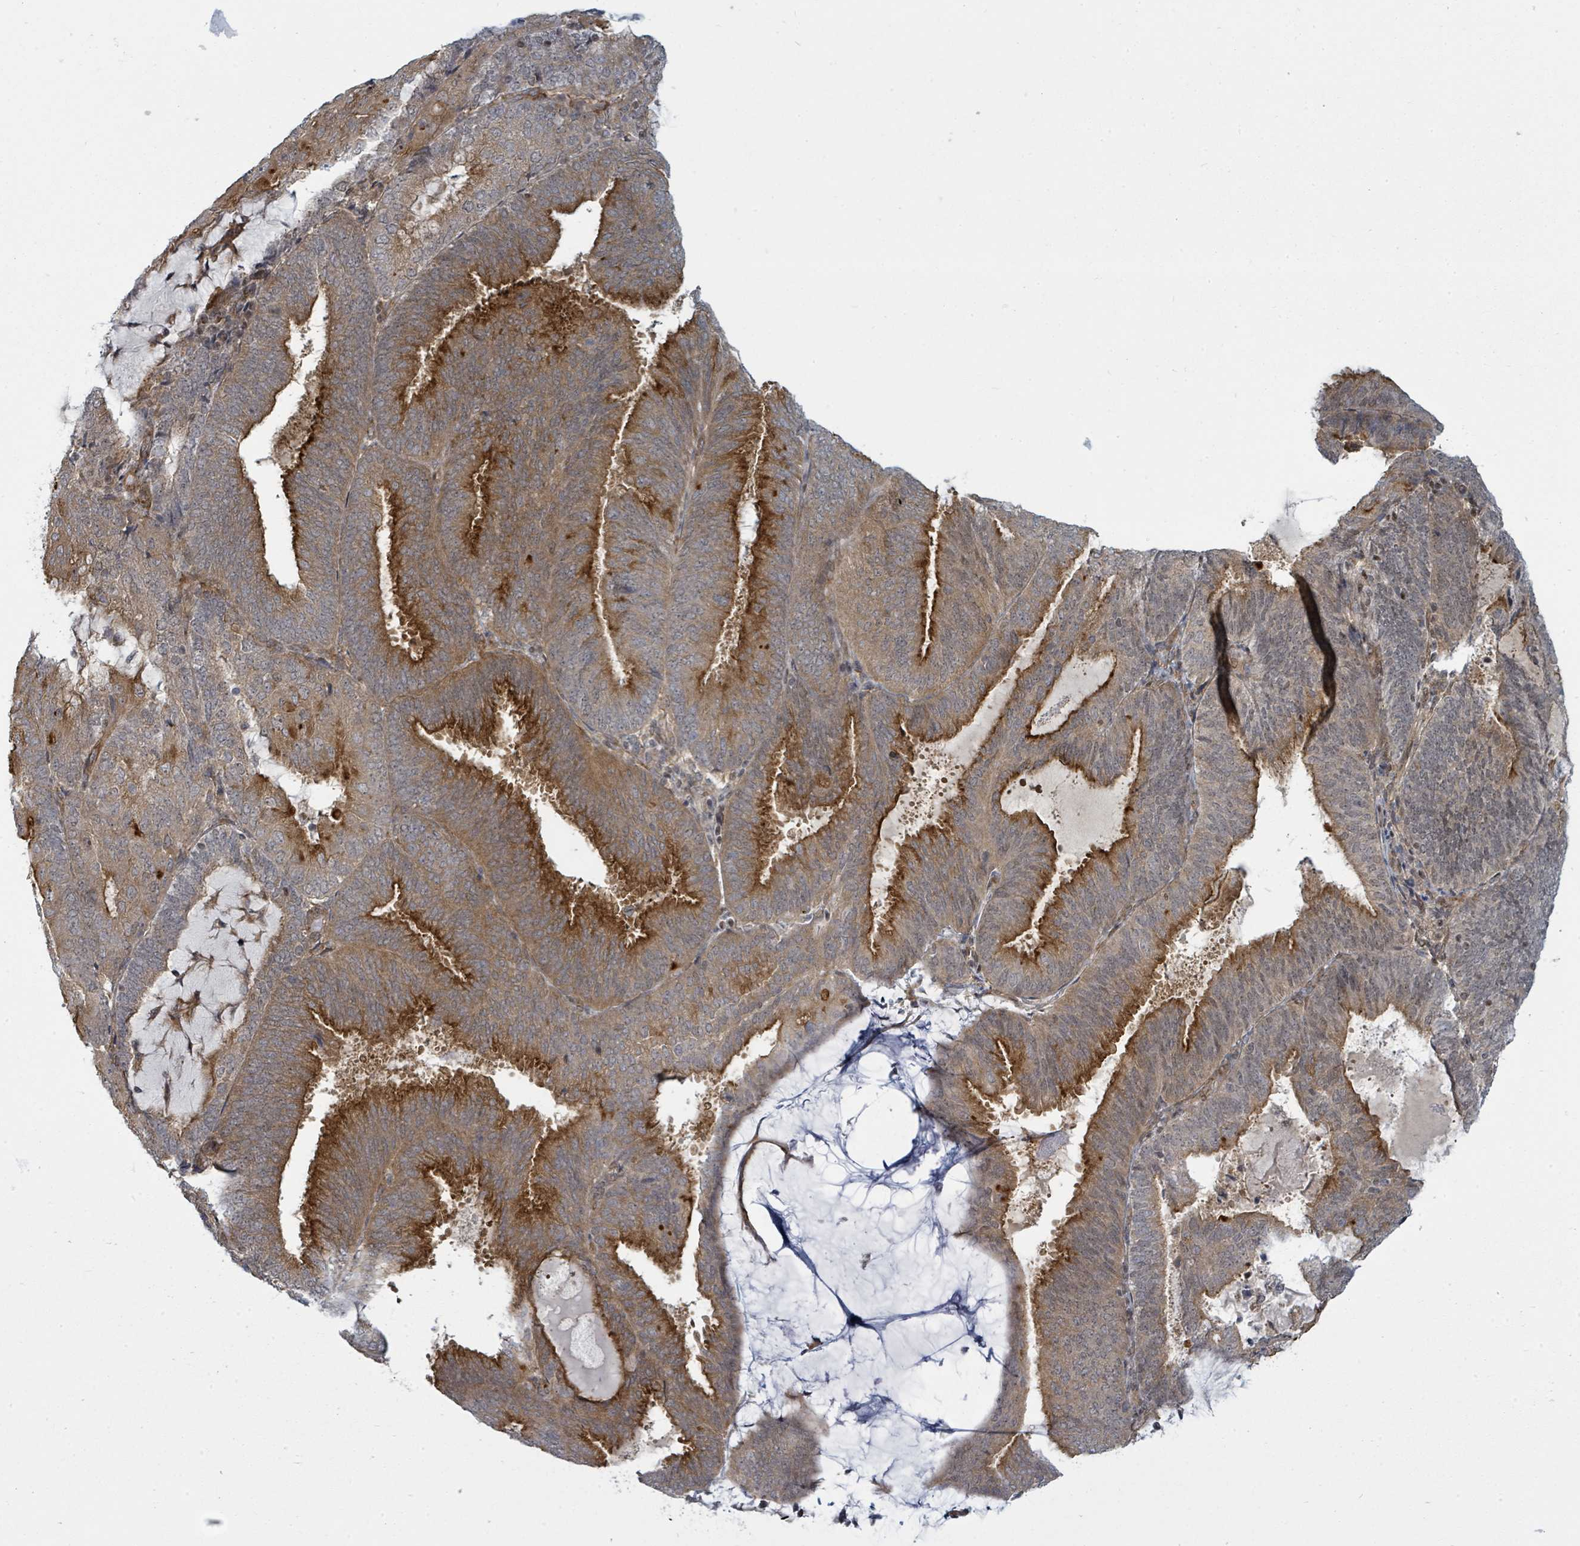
{"staining": {"intensity": "strong", "quantity": "25%-75%", "location": "cytoplasmic/membranous"}, "tissue": "endometrial cancer", "cell_type": "Tumor cells", "image_type": "cancer", "snomed": [{"axis": "morphology", "description": "Adenocarcinoma, NOS"}, {"axis": "topography", "description": "Endometrium"}], "caption": "Tumor cells display strong cytoplasmic/membranous expression in about 25%-75% of cells in endometrial adenocarcinoma.", "gene": "PSMG2", "patient": {"sex": "female", "age": 81}}